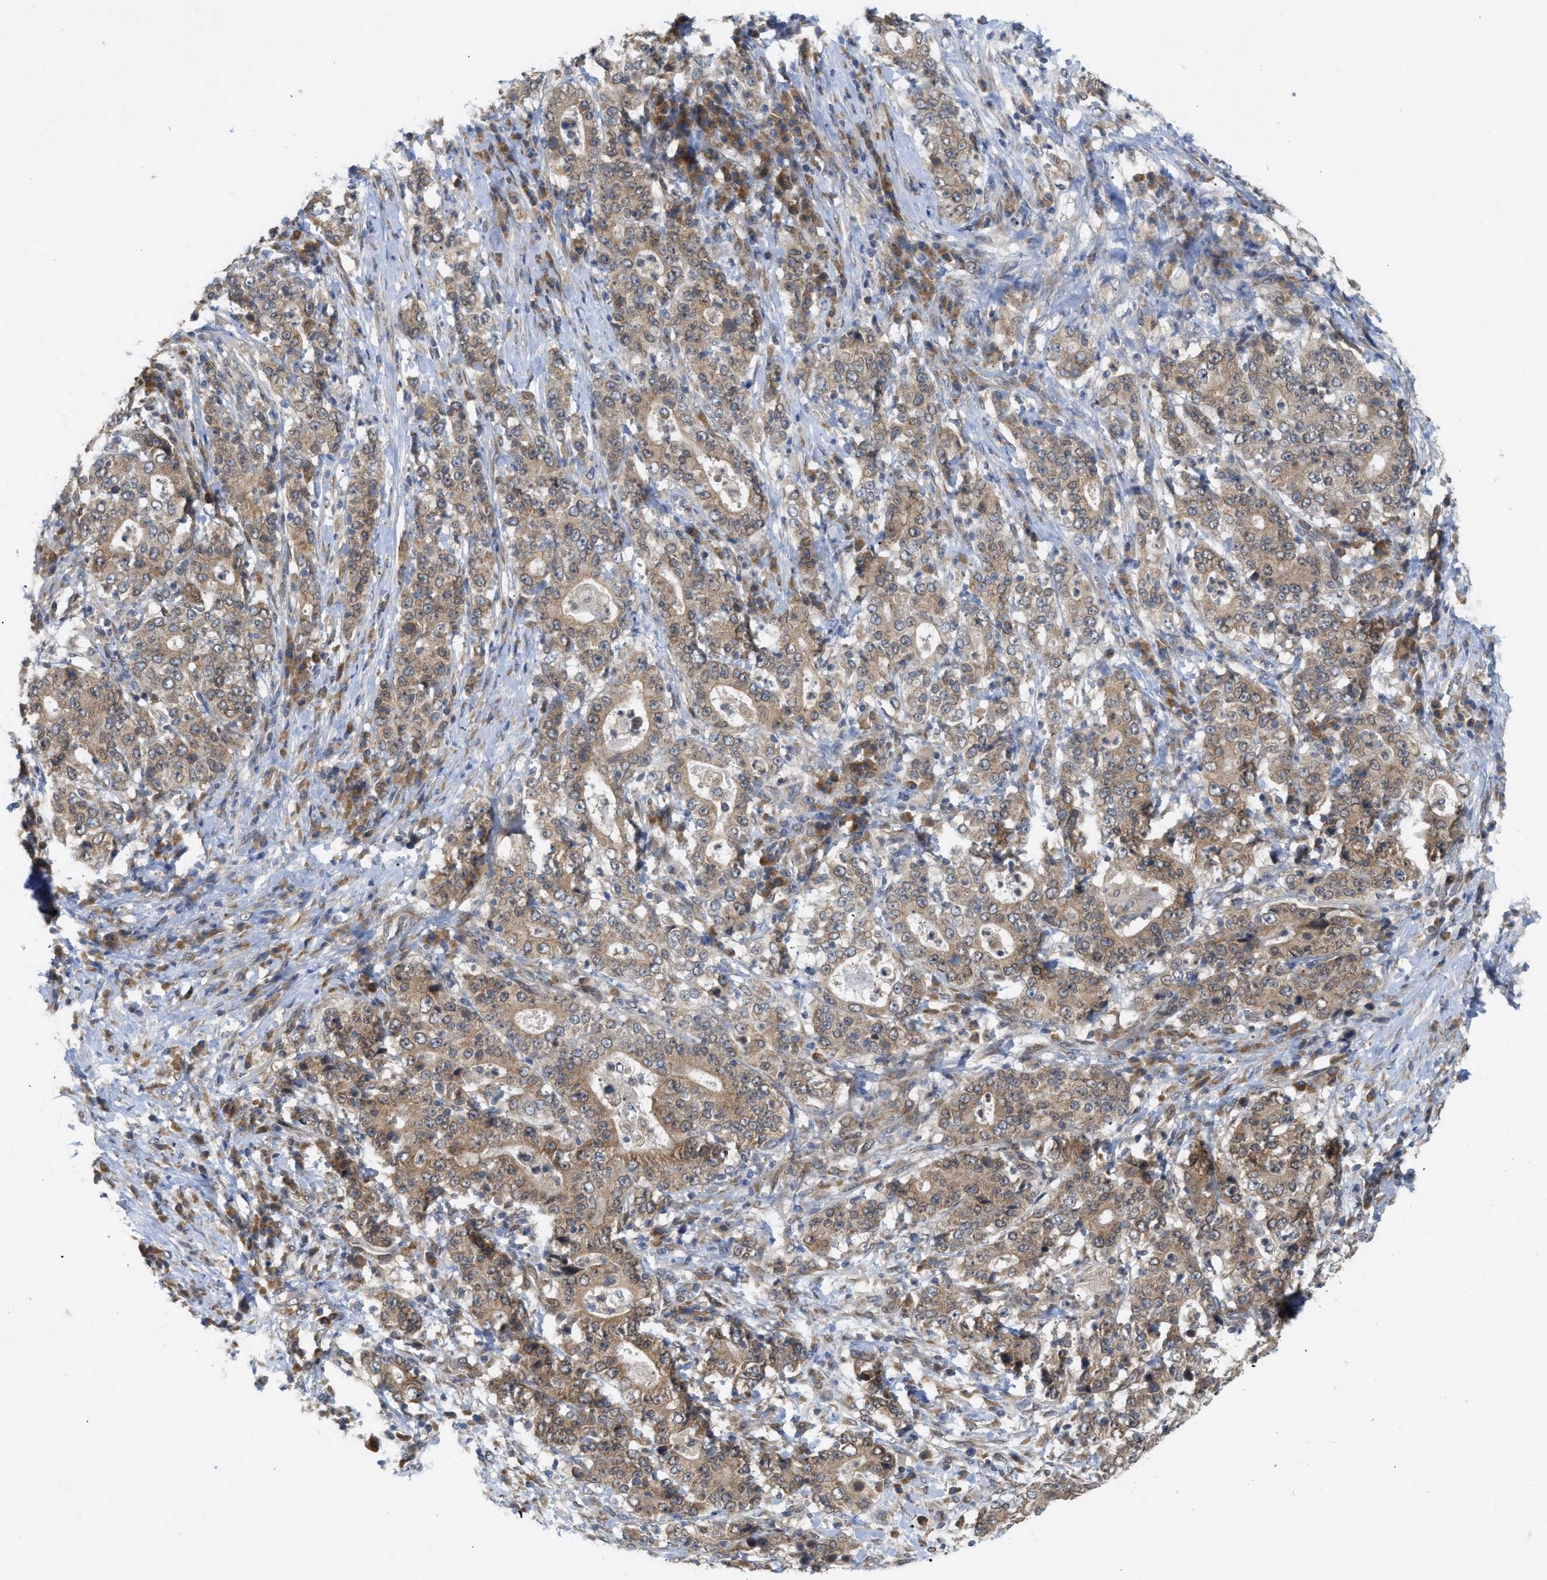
{"staining": {"intensity": "weak", "quantity": ">75%", "location": "cytoplasmic/membranous"}, "tissue": "stomach cancer", "cell_type": "Tumor cells", "image_type": "cancer", "snomed": [{"axis": "morphology", "description": "Normal tissue, NOS"}, {"axis": "morphology", "description": "Adenocarcinoma, NOS"}, {"axis": "topography", "description": "Stomach, upper"}, {"axis": "topography", "description": "Stomach"}], "caption": "A micrograph showing weak cytoplasmic/membranous staining in about >75% of tumor cells in adenocarcinoma (stomach), as visualized by brown immunohistochemical staining.", "gene": "EIF2AK3", "patient": {"sex": "male", "age": 59}}